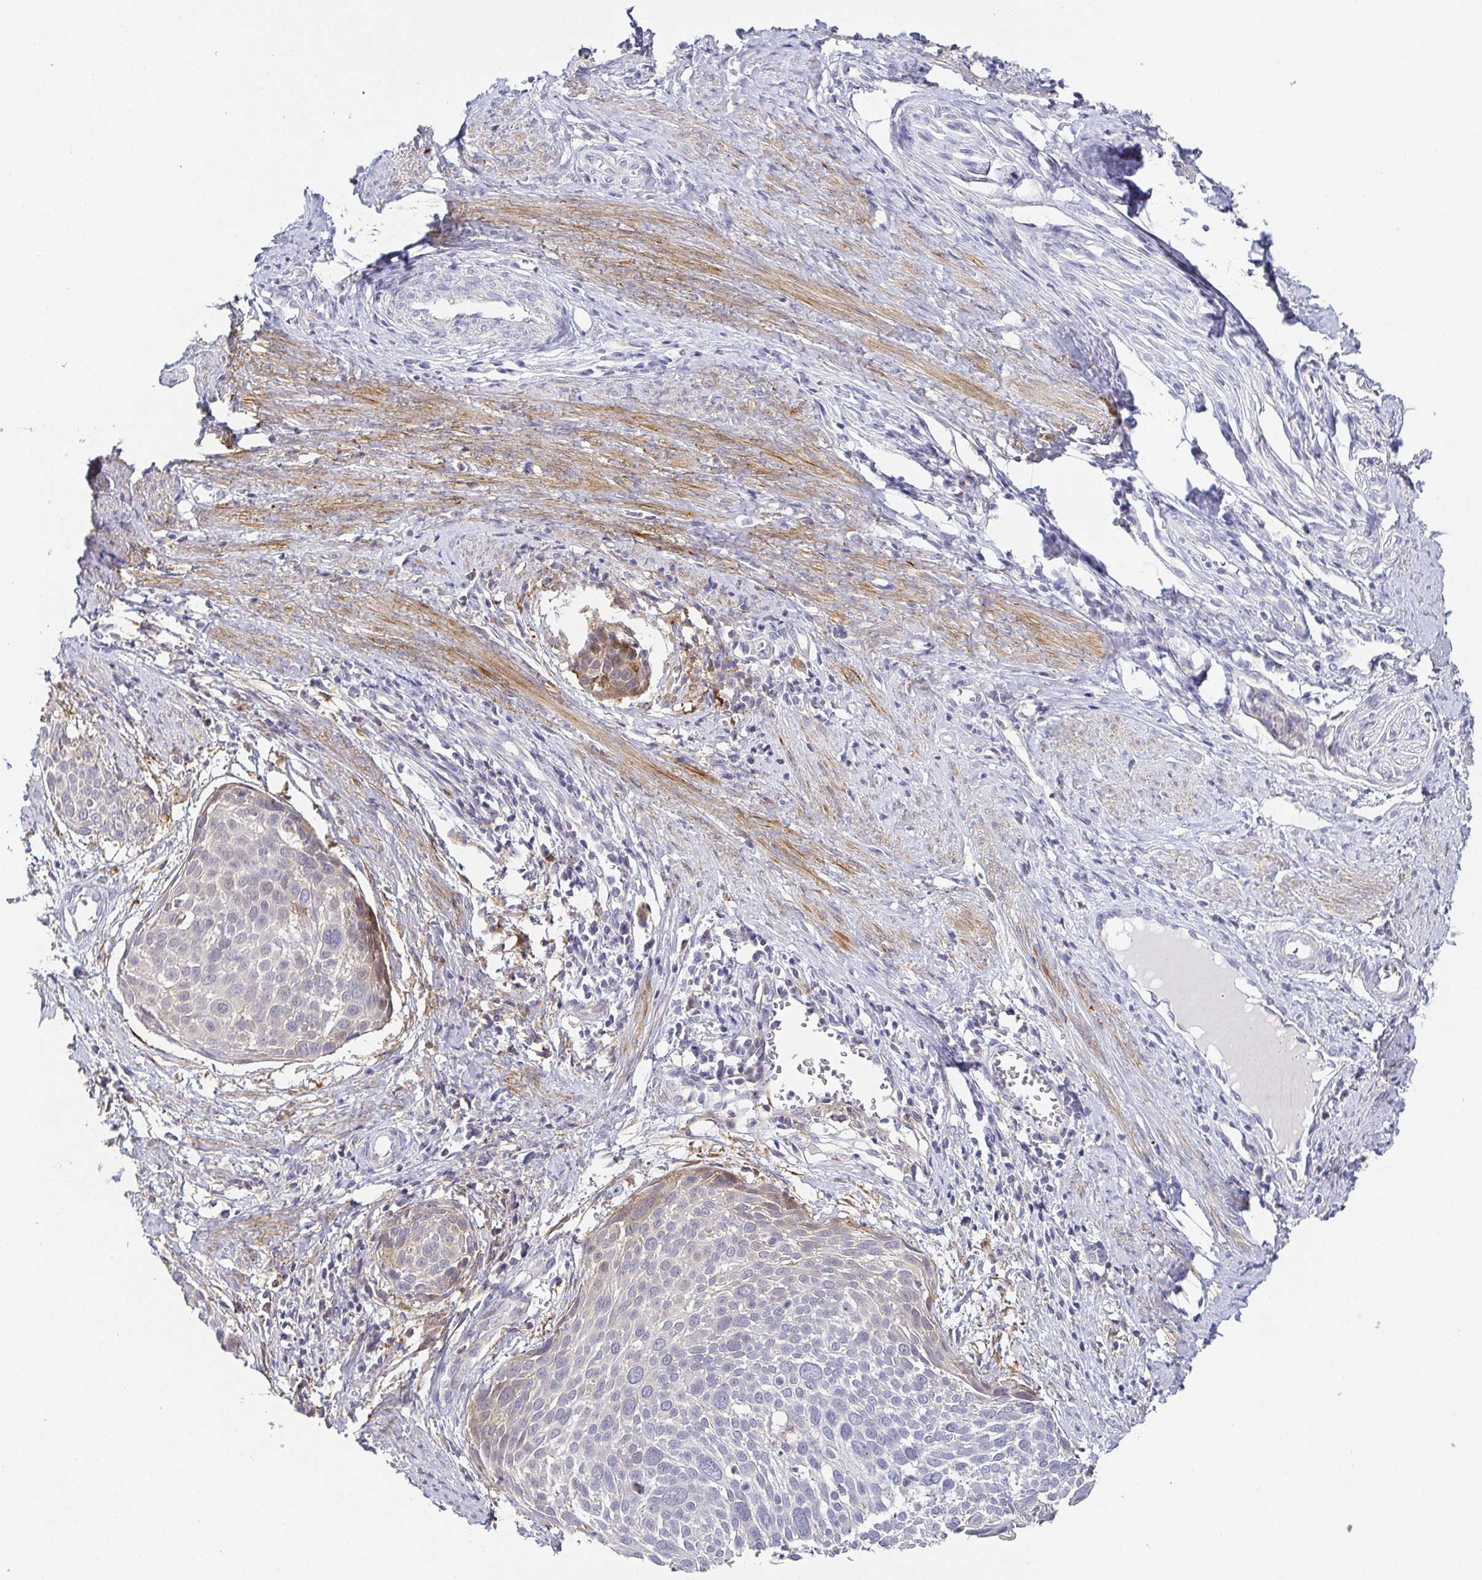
{"staining": {"intensity": "negative", "quantity": "none", "location": "none"}, "tissue": "cervical cancer", "cell_type": "Tumor cells", "image_type": "cancer", "snomed": [{"axis": "morphology", "description": "Squamous cell carcinoma, NOS"}, {"axis": "topography", "description": "Cervix"}], "caption": "Photomicrograph shows no protein expression in tumor cells of squamous cell carcinoma (cervical) tissue.", "gene": "RNASE7", "patient": {"sex": "female", "age": 39}}